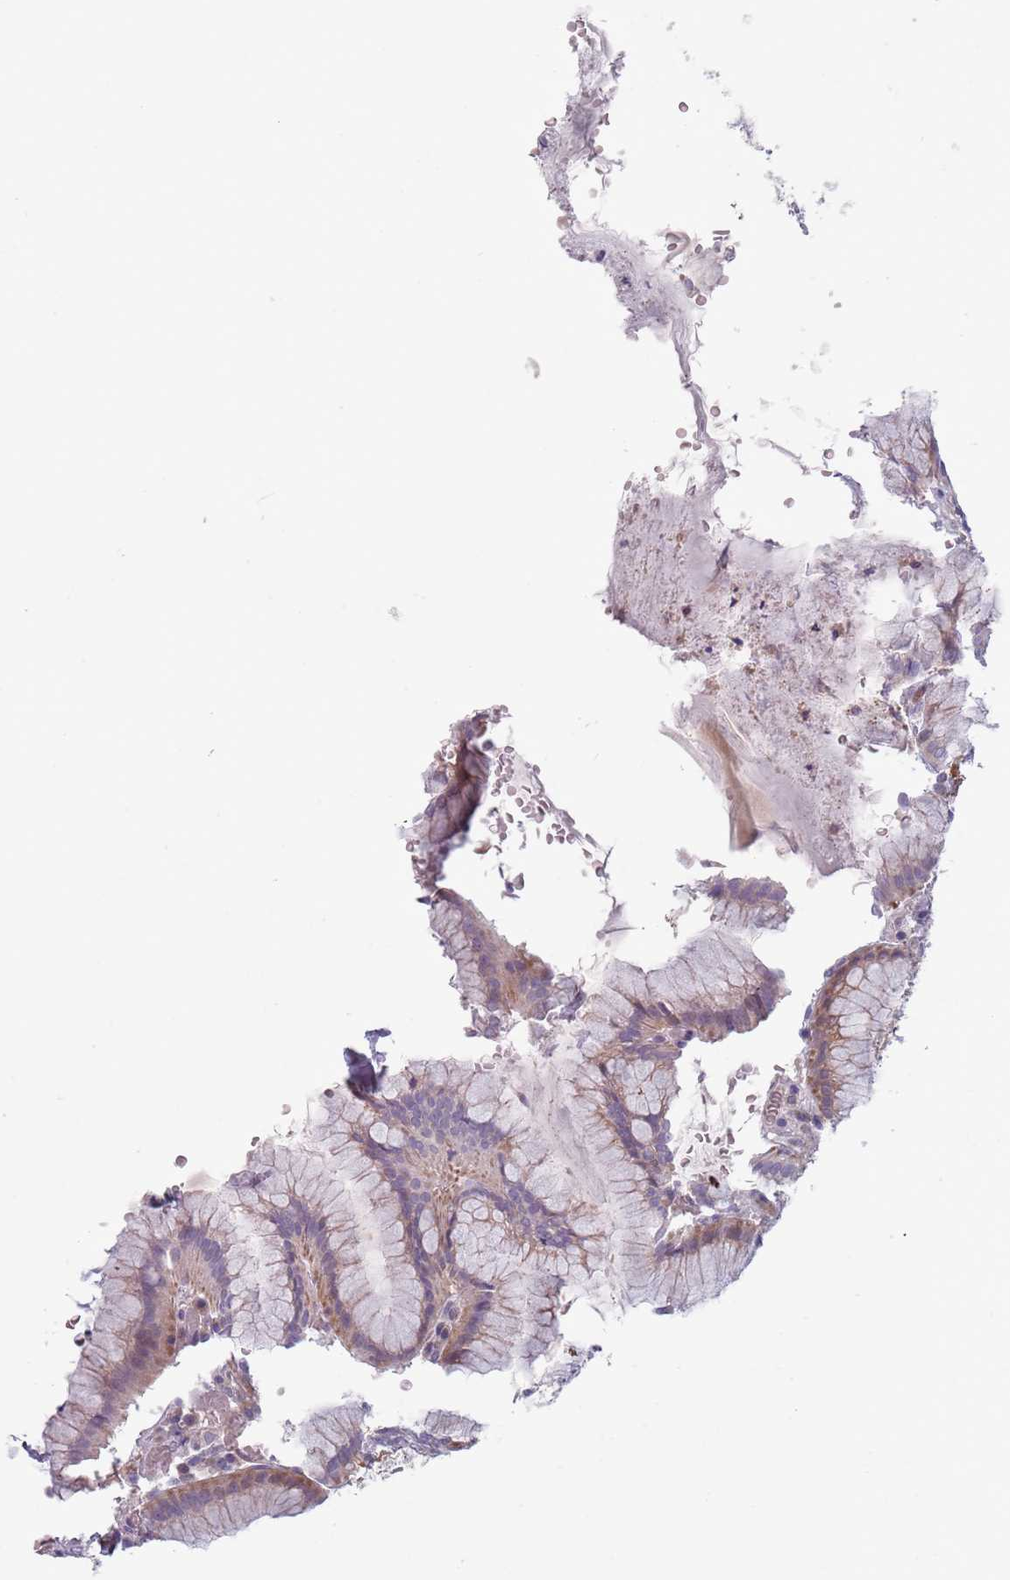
{"staining": {"intensity": "strong", "quantity": "<25%", "location": "cytoplasmic/membranous"}, "tissue": "stomach", "cell_type": "Glandular cells", "image_type": "normal", "snomed": [{"axis": "morphology", "description": "Normal tissue, NOS"}, {"axis": "topography", "description": "Stomach"}], "caption": "Glandular cells reveal medium levels of strong cytoplasmic/membranous positivity in about <25% of cells in benign human stomach.", "gene": "TYW1B", "patient": {"sex": "male", "age": 55}}